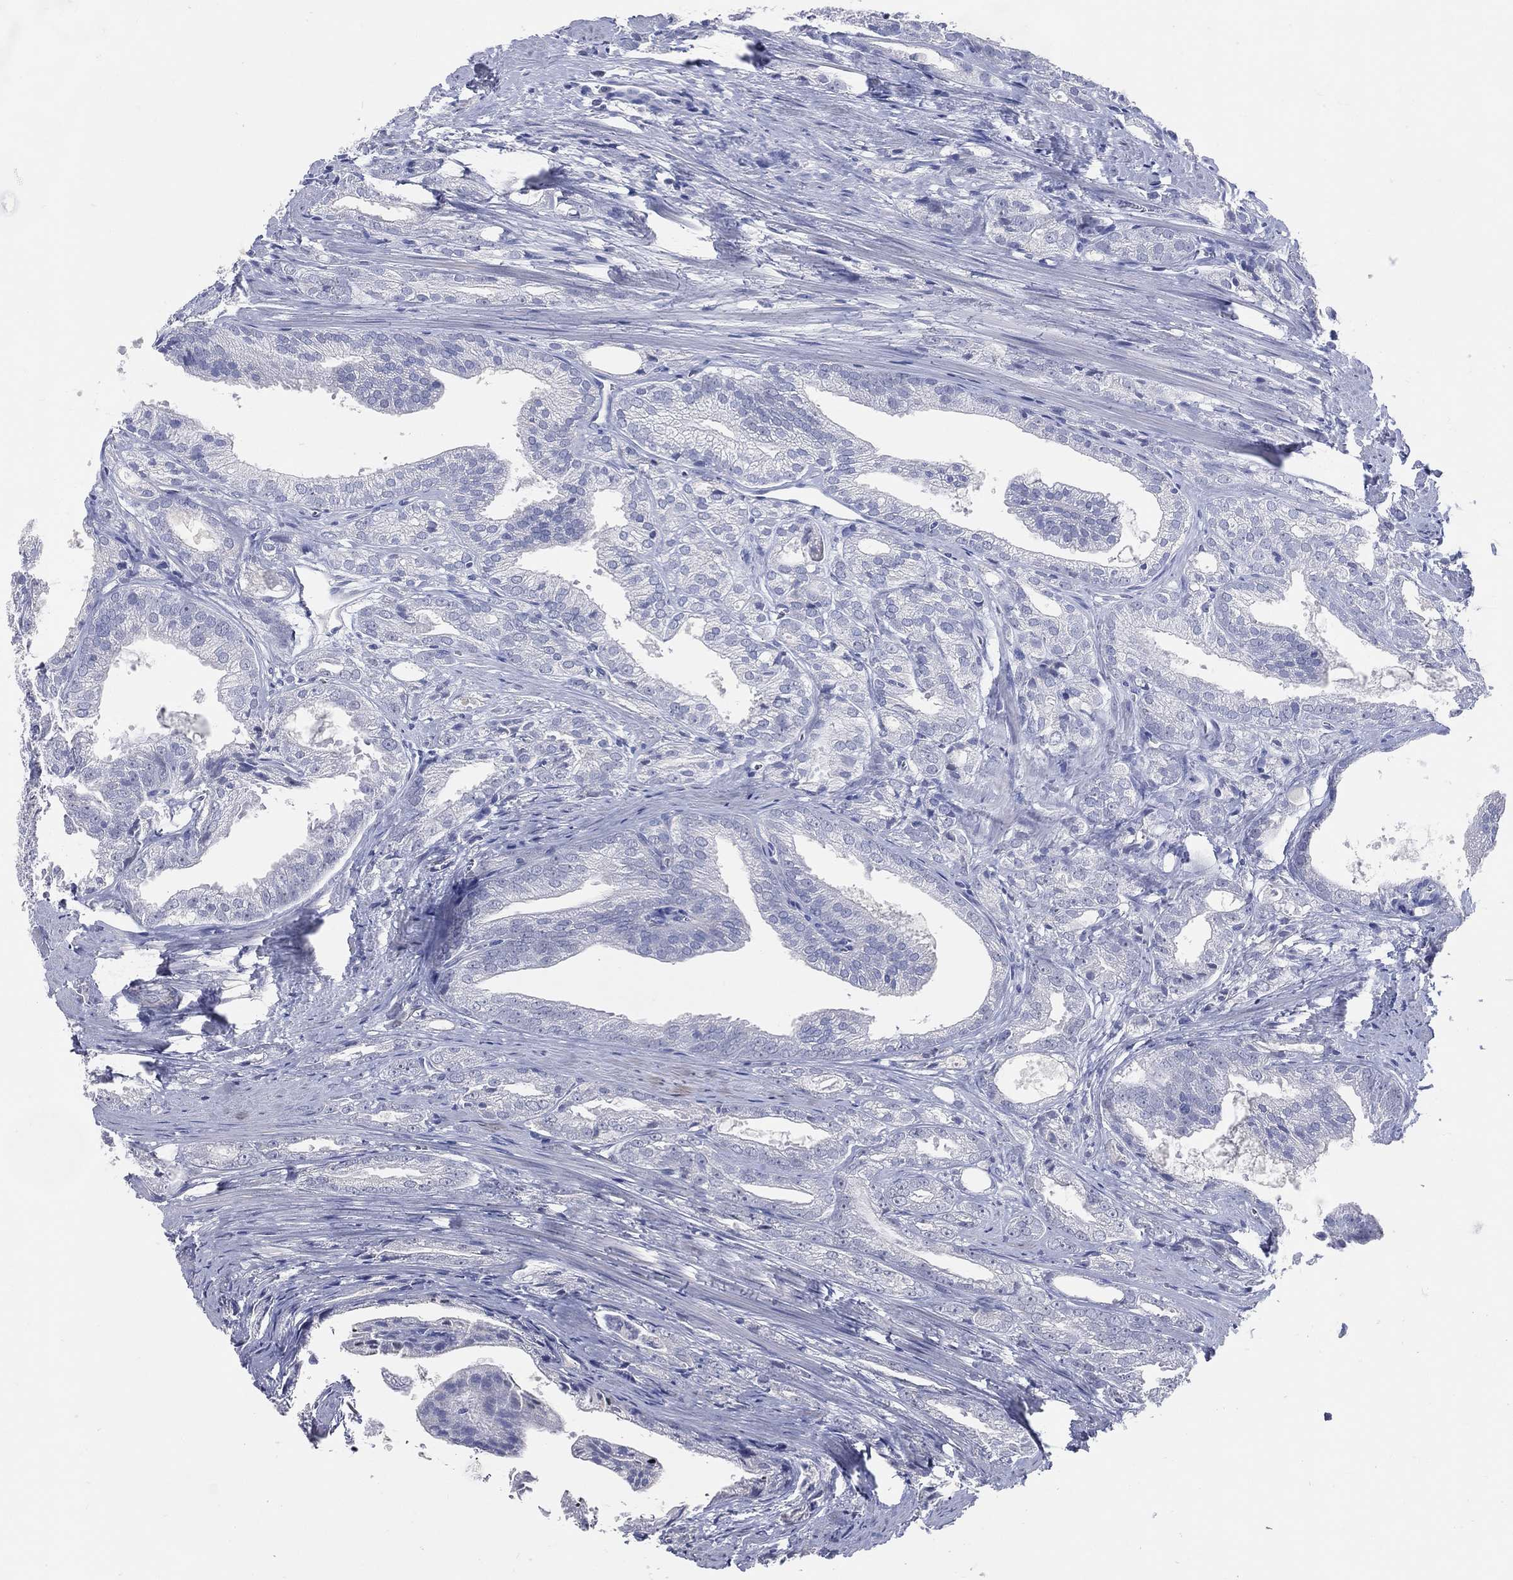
{"staining": {"intensity": "negative", "quantity": "none", "location": "none"}, "tissue": "prostate cancer", "cell_type": "Tumor cells", "image_type": "cancer", "snomed": [{"axis": "morphology", "description": "Adenocarcinoma, NOS"}, {"axis": "morphology", "description": "Adenocarcinoma, High grade"}, {"axis": "topography", "description": "Prostate"}], "caption": "A micrograph of prostate adenocarcinoma stained for a protein exhibits no brown staining in tumor cells.", "gene": "DNAH6", "patient": {"sex": "male", "age": 70}}